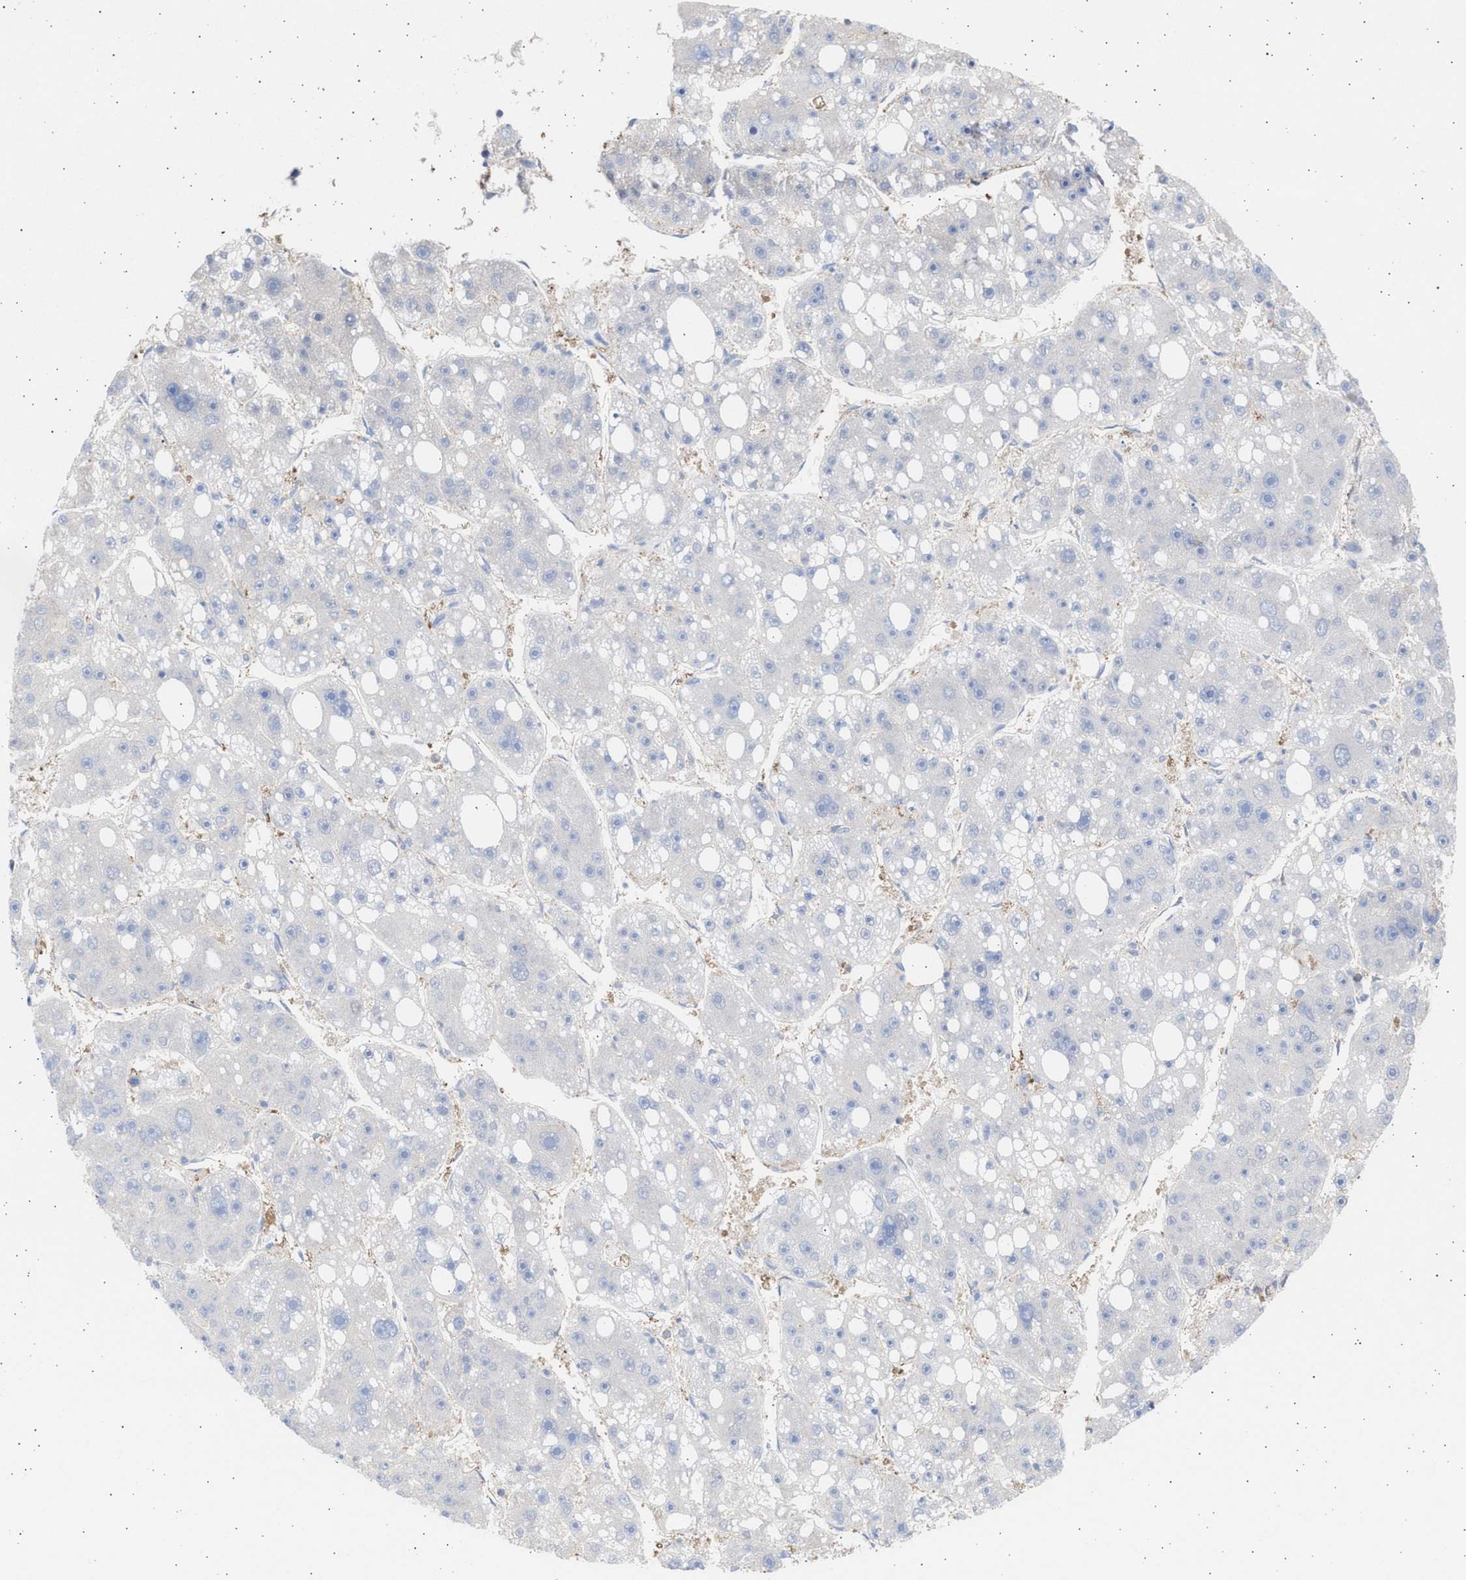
{"staining": {"intensity": "negative", "quantity": "none", "location": "none"}, "tissue": "liver cancer", "cell_type": "Tumor cells", "image_type": "cancer", "snomed": [{"axis": "morphology", "description": "Carcinoma, Hepatocellular, NOS"}, {"axis": "topography", "description": "Liver"}], "caption": "There is no significant positivity in tumor cells of liver cancer (hepatocellular carcinoma).", "gene": "ALDOC", "patient": {"sex": "female", "age": 61}}